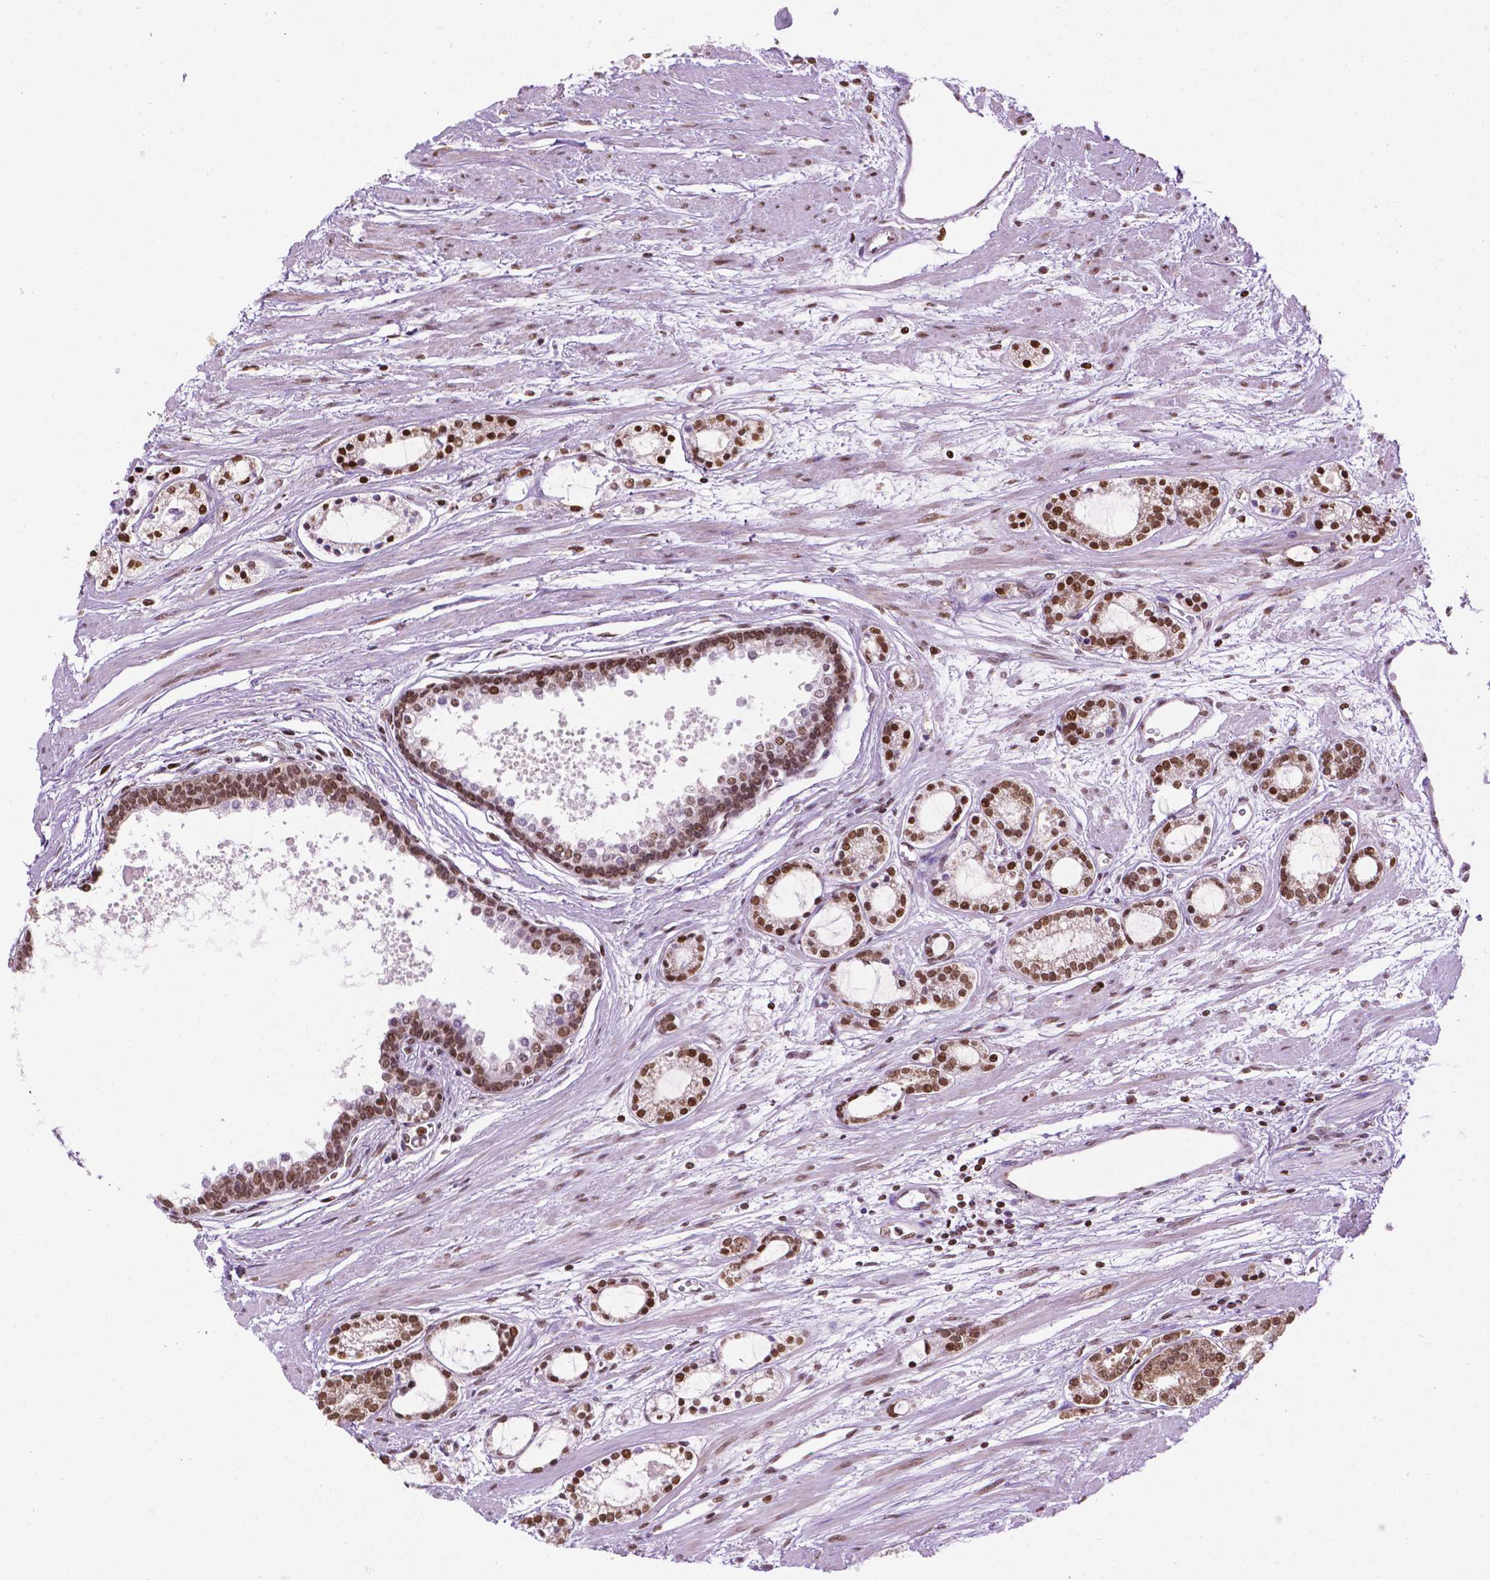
{"staining": {"intensity": "moderate", "quantity": ">75%", "location": "nuclear"}, "tissue": "prostate cancer", "cell_type": "Tumor cells", "image_type": "cancer", "snomed": [{"axis": "morphology", "description": "Adenocarcinoma, Medium grade"}, {"axis": "topography", "description": "Prostate"}], "caption": "IHC of human prostate cancer (medium-grade adenocarcinoma) displays medium levels of moderate nuclear staining in about >75% of tumor cells.", "gene": "COL23A1", "patient": {"sex": "male", "age": 57}}